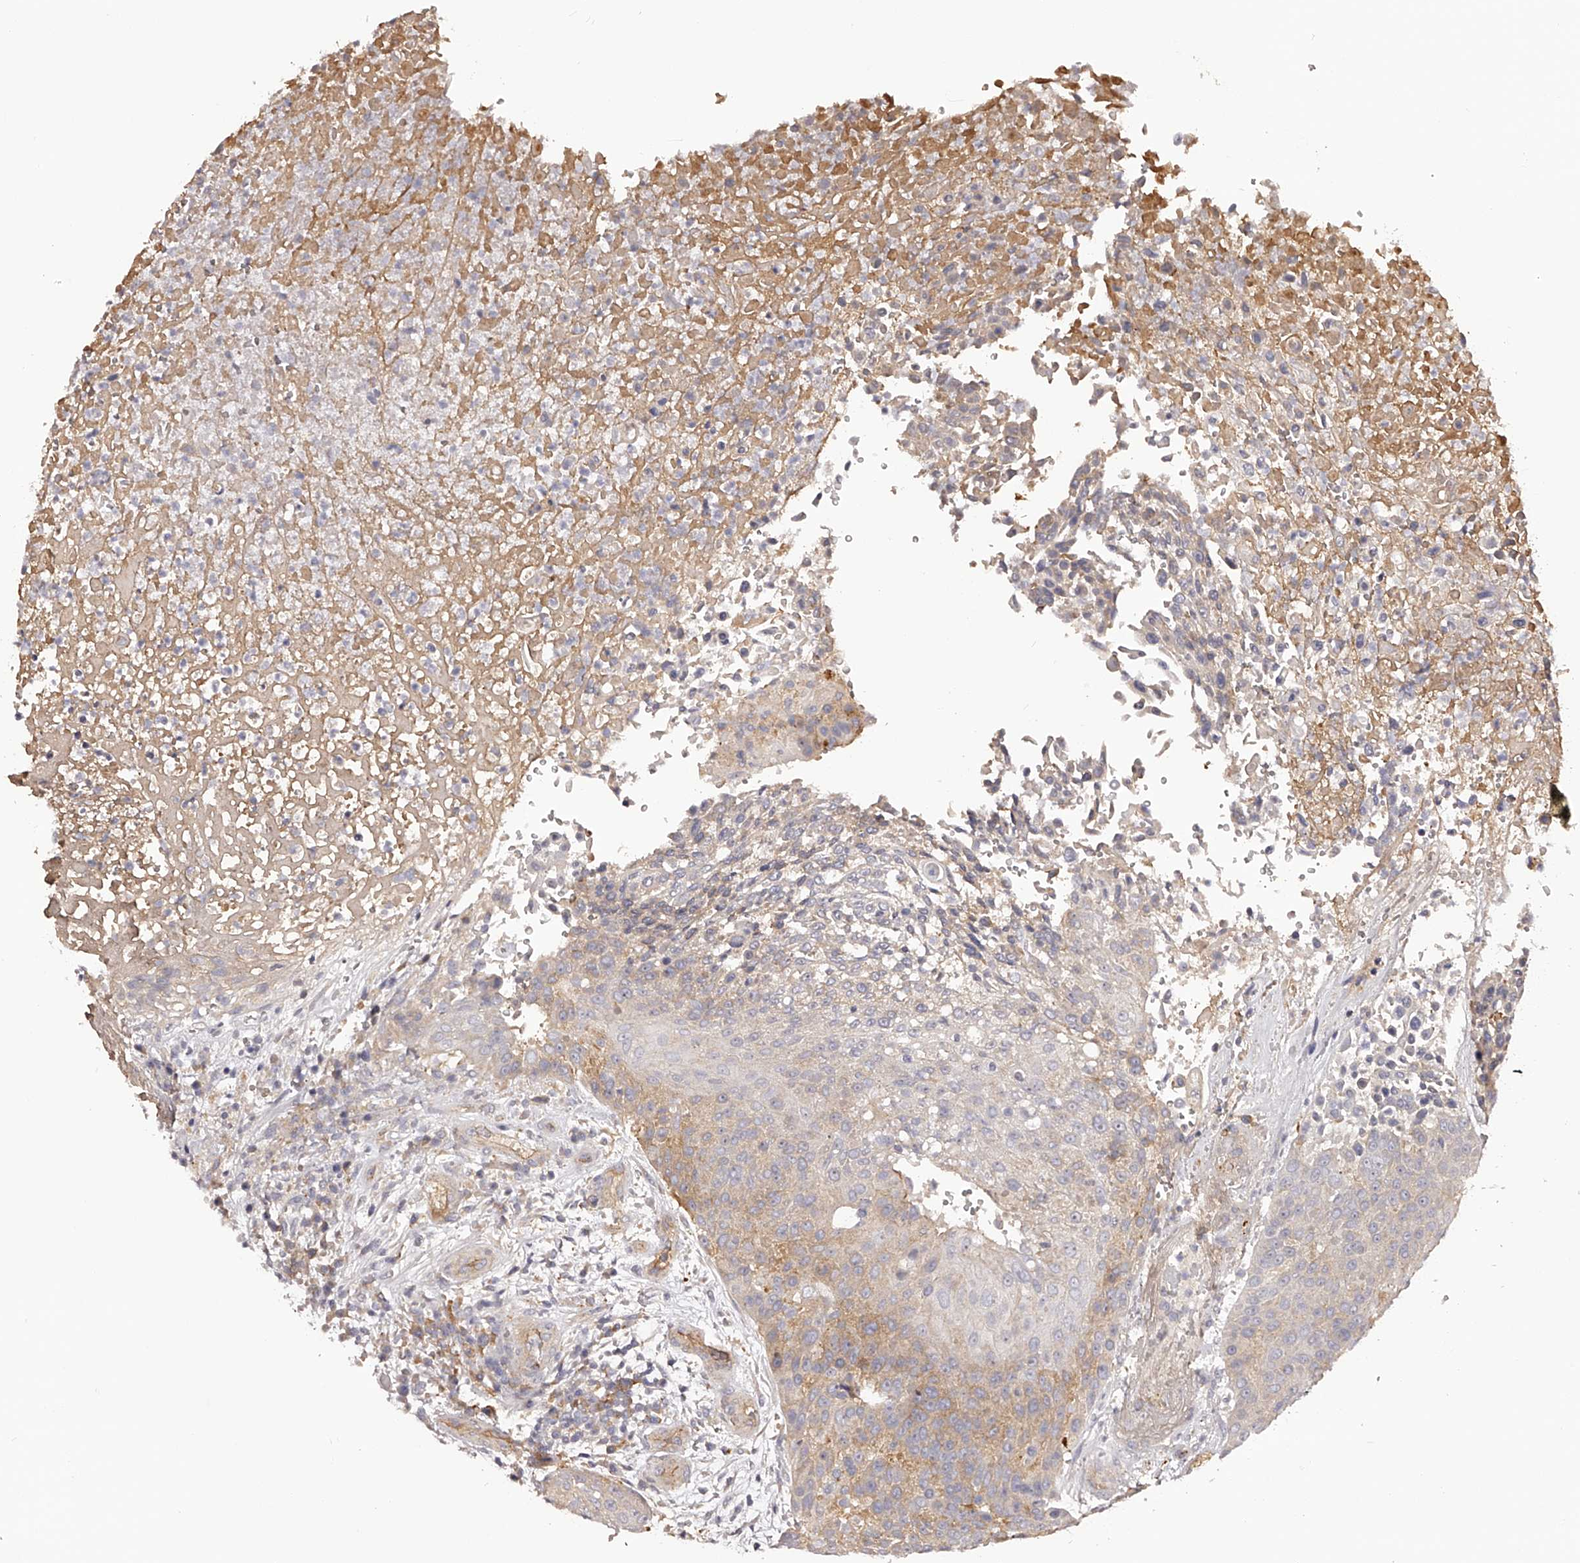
{"staining": {"intensity": "weak", "quantity": ">75%", "location": "cytoplasmic/membranous"}, "tissue": "urothelial cancer", "cell_type": "Tumor cells", "image_type": "cancer", "snomed": [{"axis": "morphology", "description": "Urothelial carcinoma, High grade"}, {"axis": "topography", "description": "Urinary bladder"}], "caption": "DAB immunohistochemical staining of human urothelial carcinoma (high-grade) exhibits weak cytoplasmic/membranous protein staining in approximately >75% of tumor cells.", "gene": "LTV1", "patient": {"sex": "female", "age": 63}}